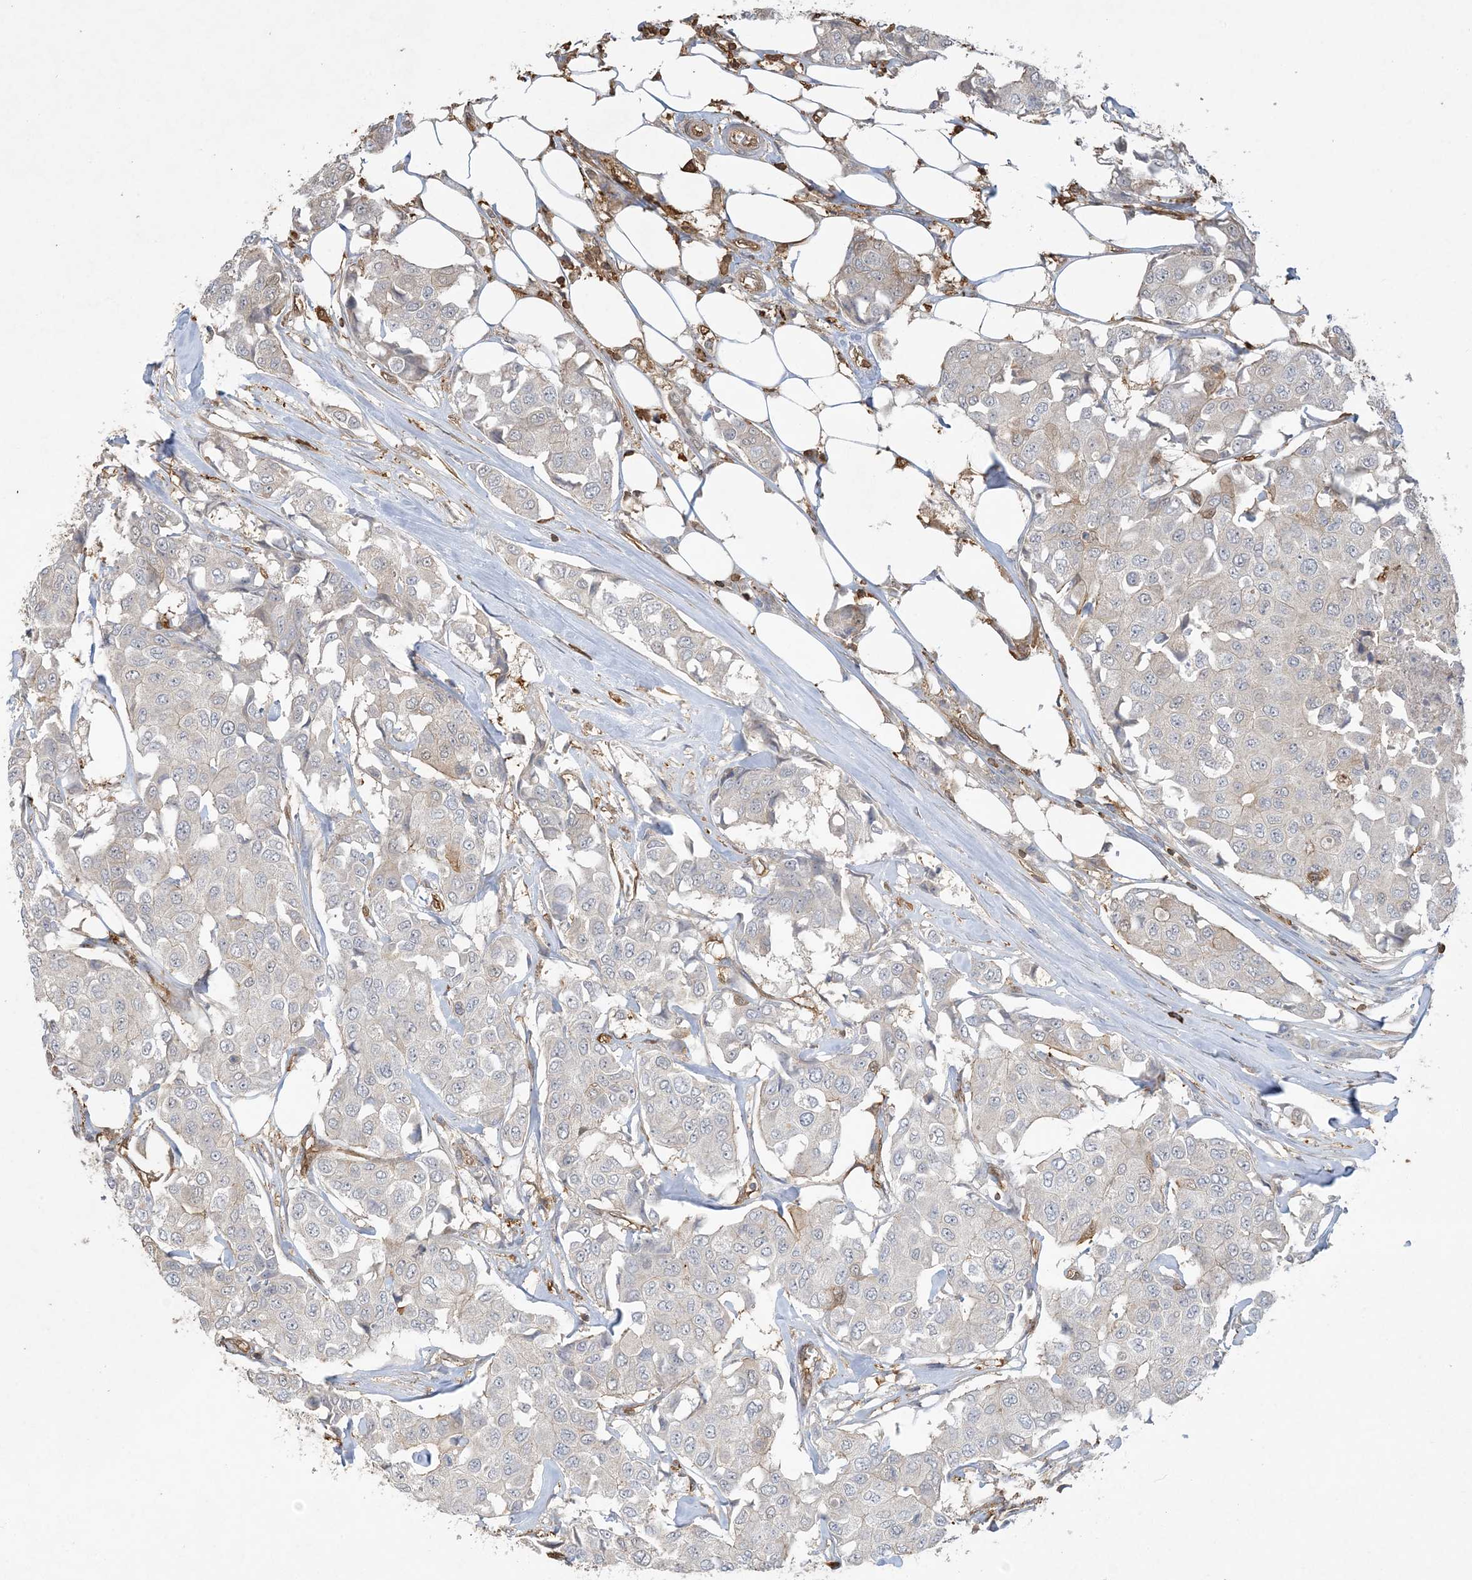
{"staining": {"intensity": "negative", "quantity": "none", "location": "none"}, "tissue": "breast cancer", "cell_type": "Tumor cells", "image_type": "cancer", "snomed": [{"axis": "morphology", "description": "Duct carcinoma"}, {"axis": "topography", "description": "Breast"}], "caption": "IHC of infiltrating ductal carcinoma (breast) displays no expression in tumor cells.", "gene": "TMSB4X", "patient": {"sex": "female", "age": 80}}